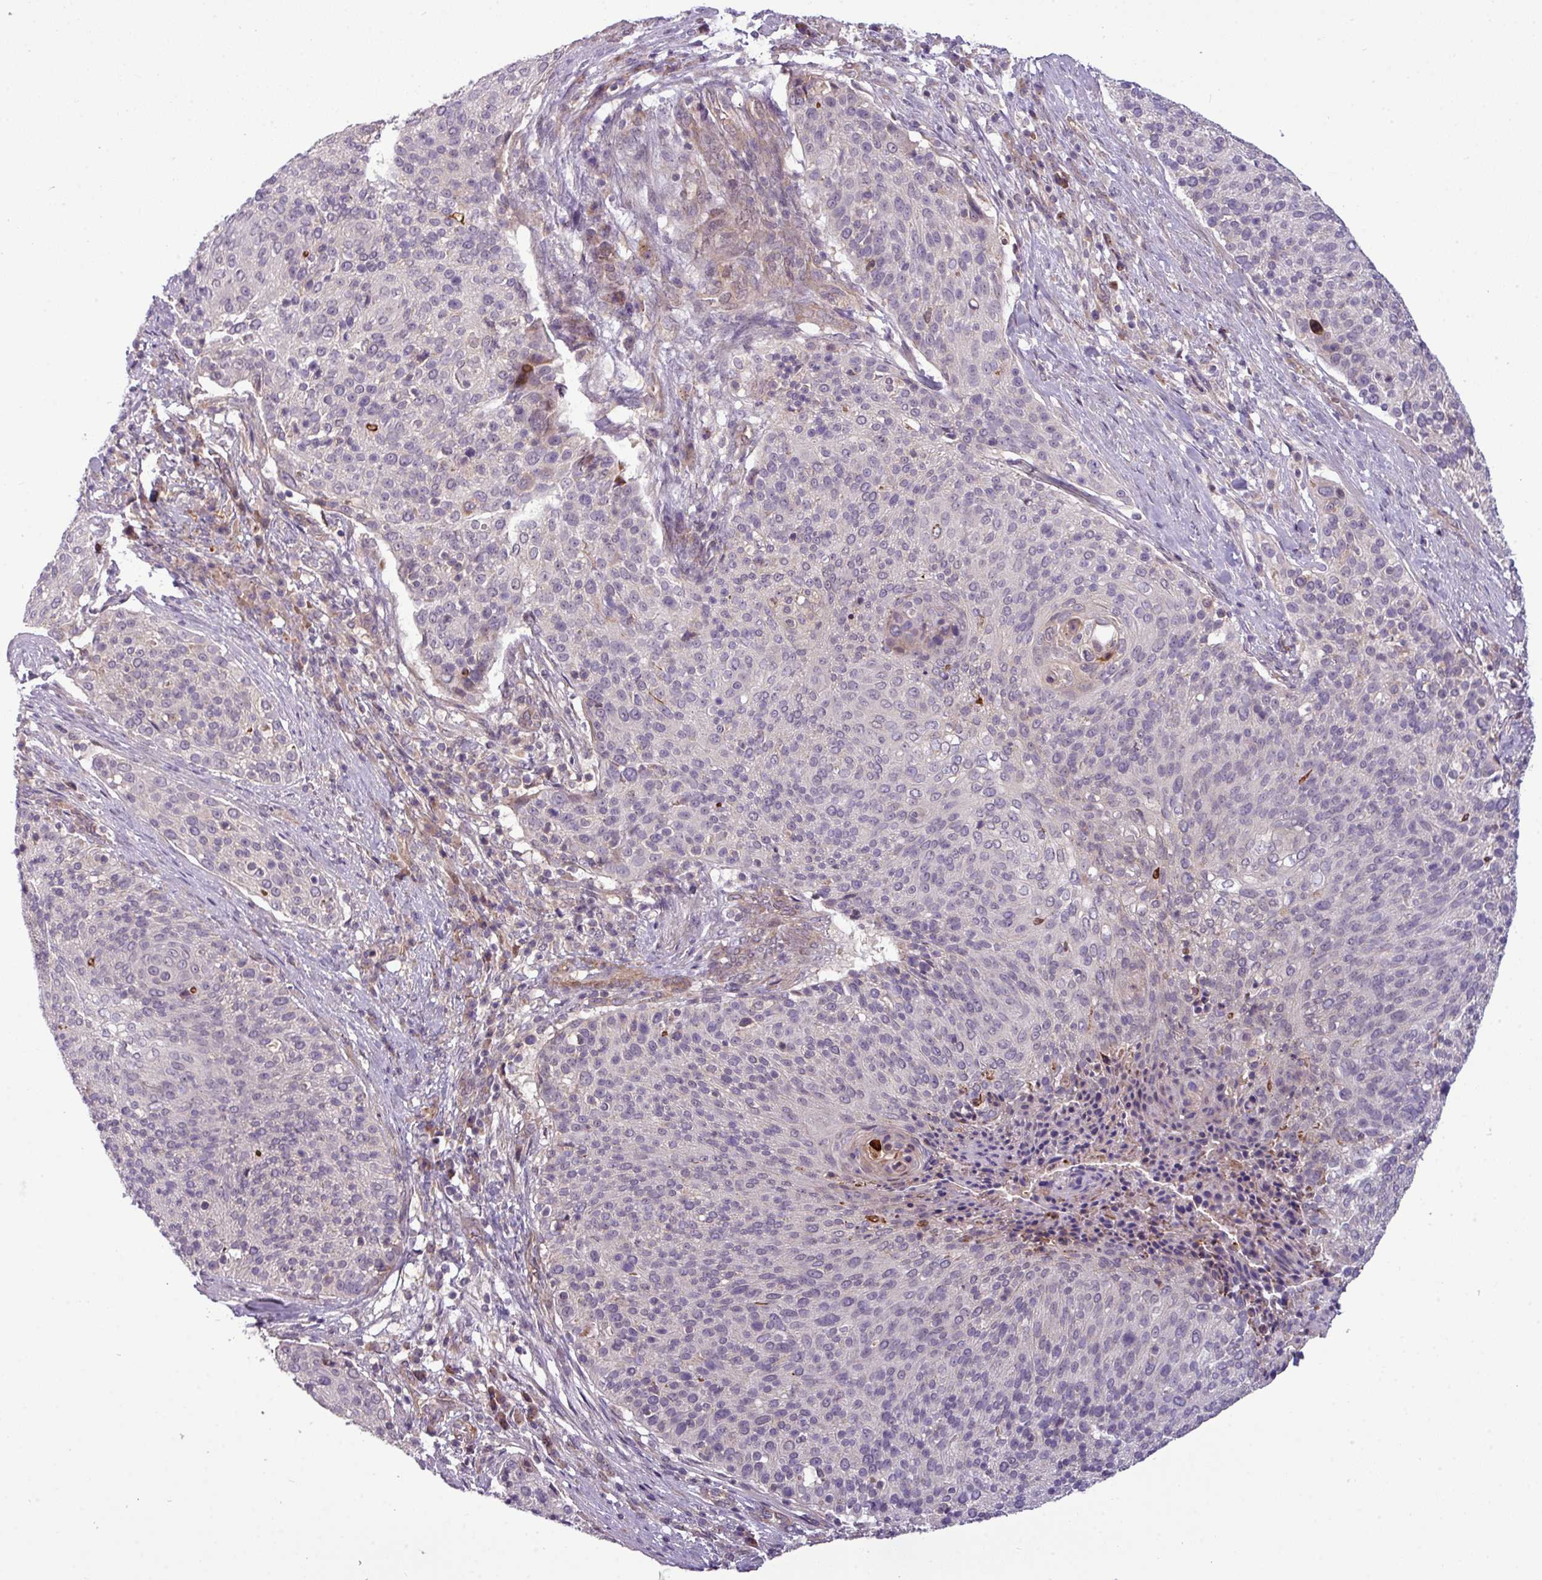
{"staining": {"intensity": "negative", "quantity": "none", "location": "none"}, "tissue": "cervical cancer", "cell_type": "Tumor cells", "image_type": "cancer", "snomed": [{"axis": "morphology", "description": "Squamous cell carcinoma, NOS"}, {"axis": "topography", "description": "Cervix"}], "caption": "This is an immunohistochemistry (IHC) image of human cervical cancer. There is no staining in tumor cells.", "gene": "ZNF35", "patient": {"sex": "female", "age": 31}}